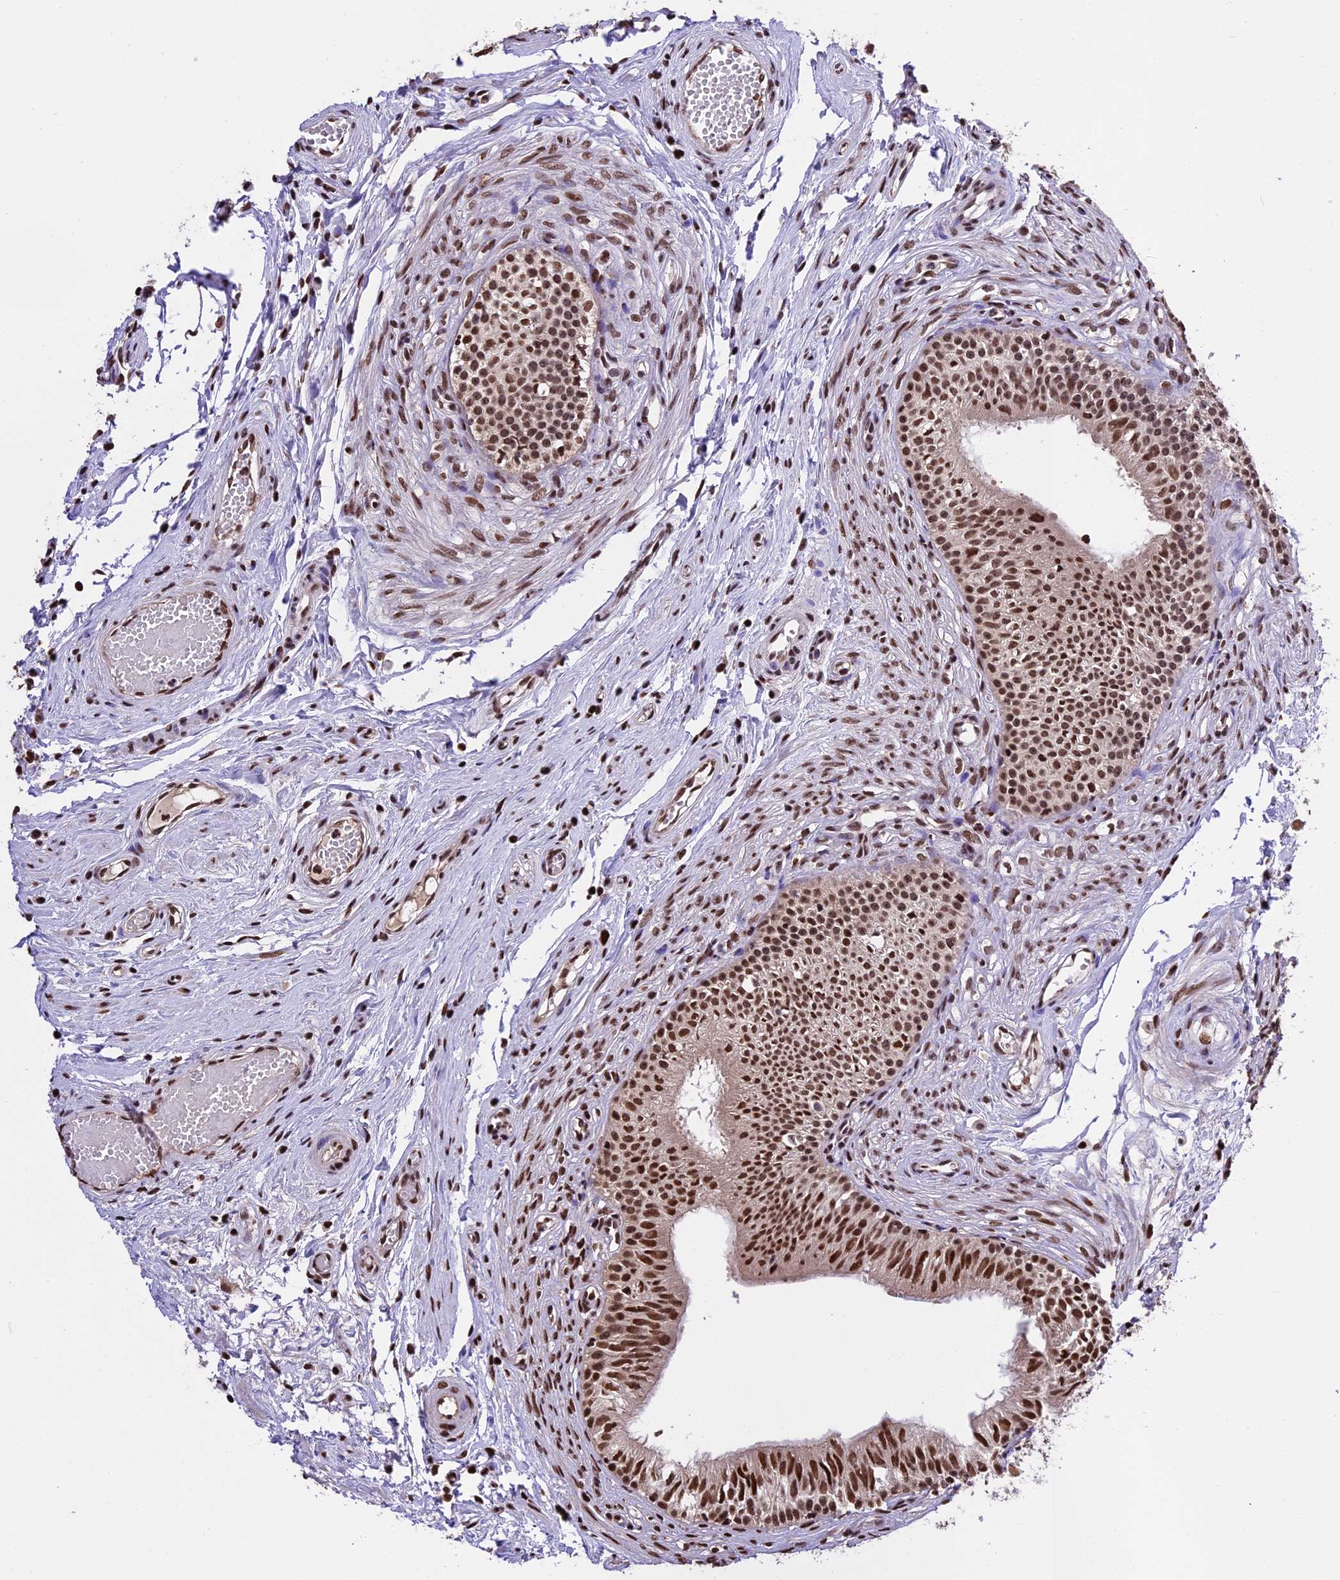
{"staining": {"intensity": "strong", "quantity": ">75%", "location": "nuclear"}, "tissue": "epididymis", "cell_type": "Glandular cells", "image_type": "normal", "snomed": [{"axis": "morphology", "description": "Normal tissue, NOS"}, {"axis": "topography", "description": "Epididymis, spermatic cord, NOS"}], "caption": "This is an image of IHC staining of normal epididymis, which shows strong expression in the nuclear of glandular cells.", "gene": "POLR3E", "patient": {"sex": "male", "age": 22}}